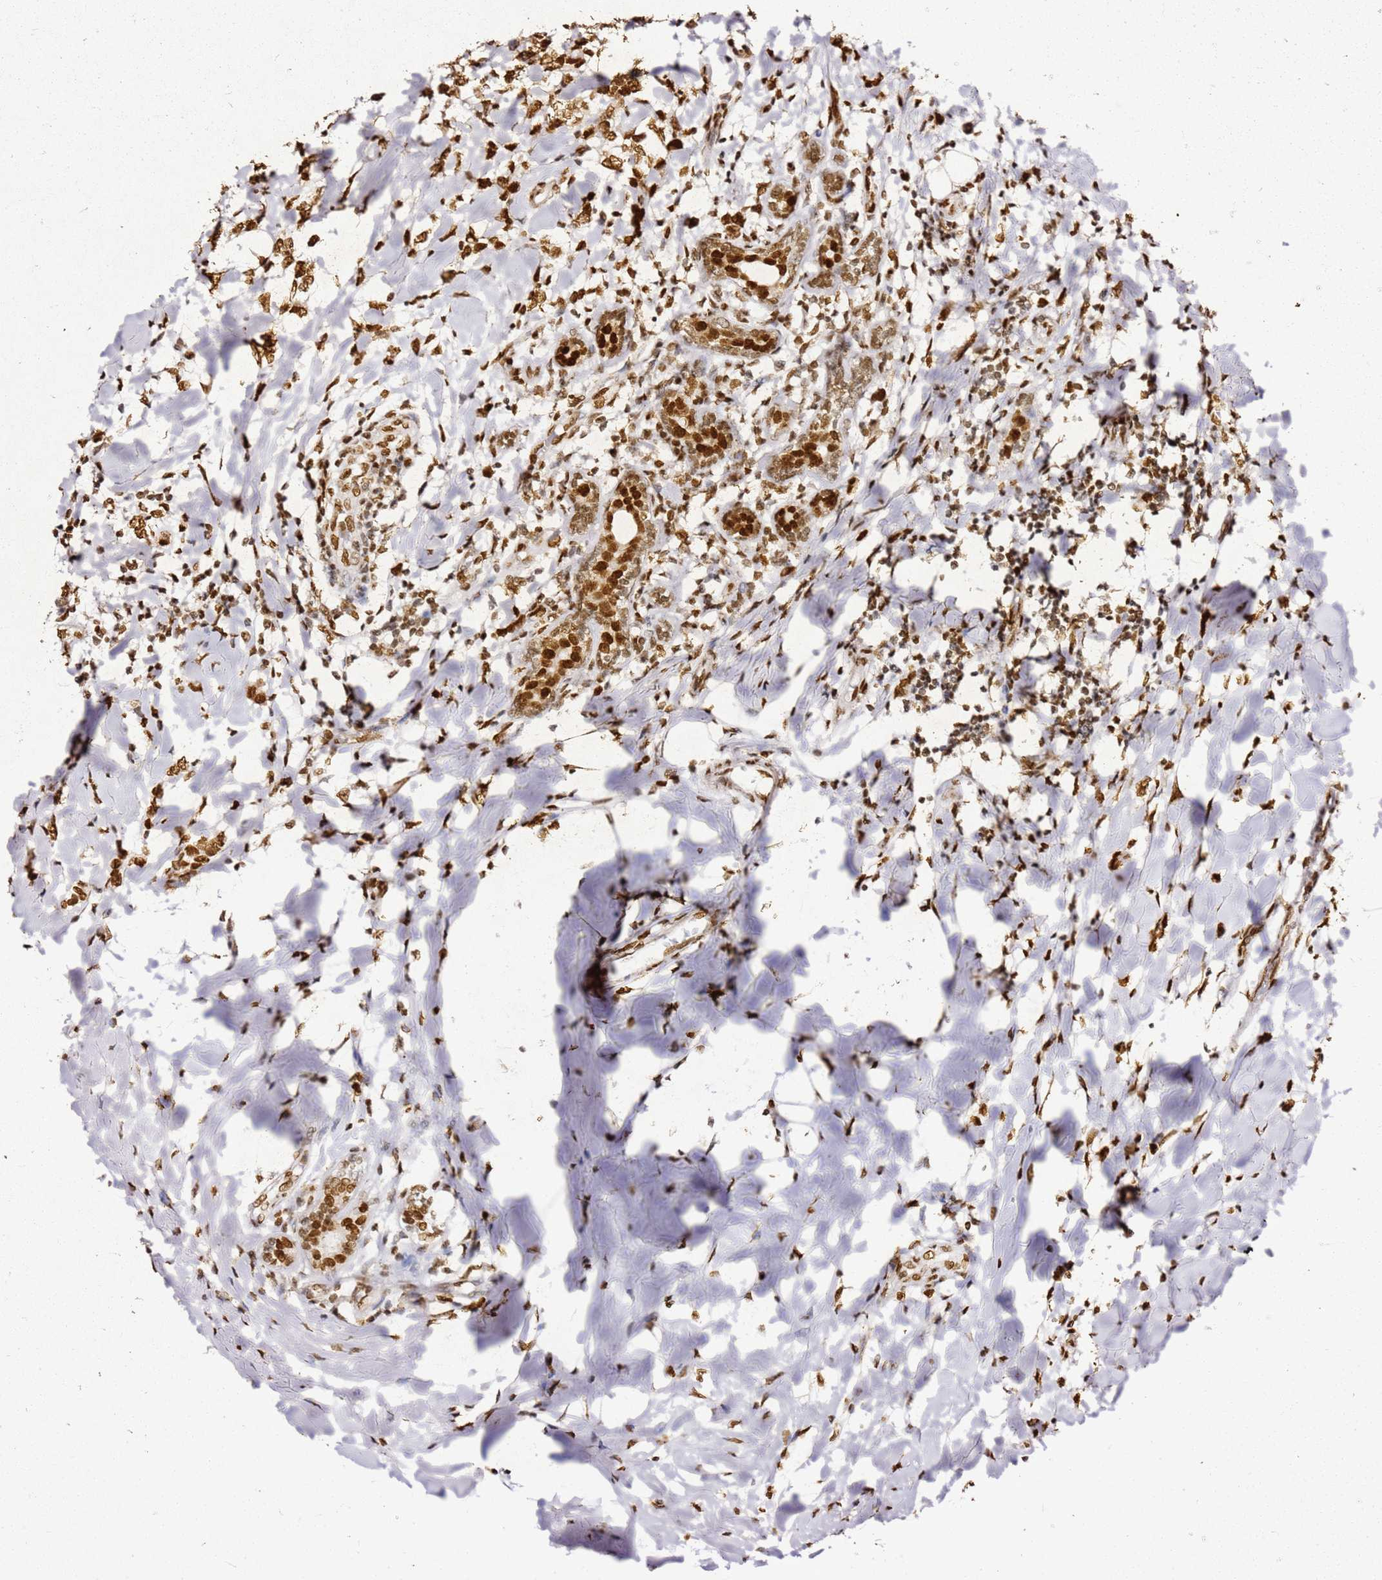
{"staining": {"intensity": "moderate", "quantity": ">75%", "location": "nuclear"}, "tissue": "breast cancer", "cell_type": "Tumor cells", "image_type": "cancer", "snomed": [{"axis": "morphology", "description": "Normal tissue, NOS"}, {"axis": "morphology", "description": "Lobular carcinoma"}, {"axis": "topography", "description": "Breast"}], "caption": "Breast cancer (lobular carcinoma) tissue shows moderate nuclear positivity in approximately >75% of tumor cells", "gene": "APEX1", "patient": {"sex": "female", "age": 47}}